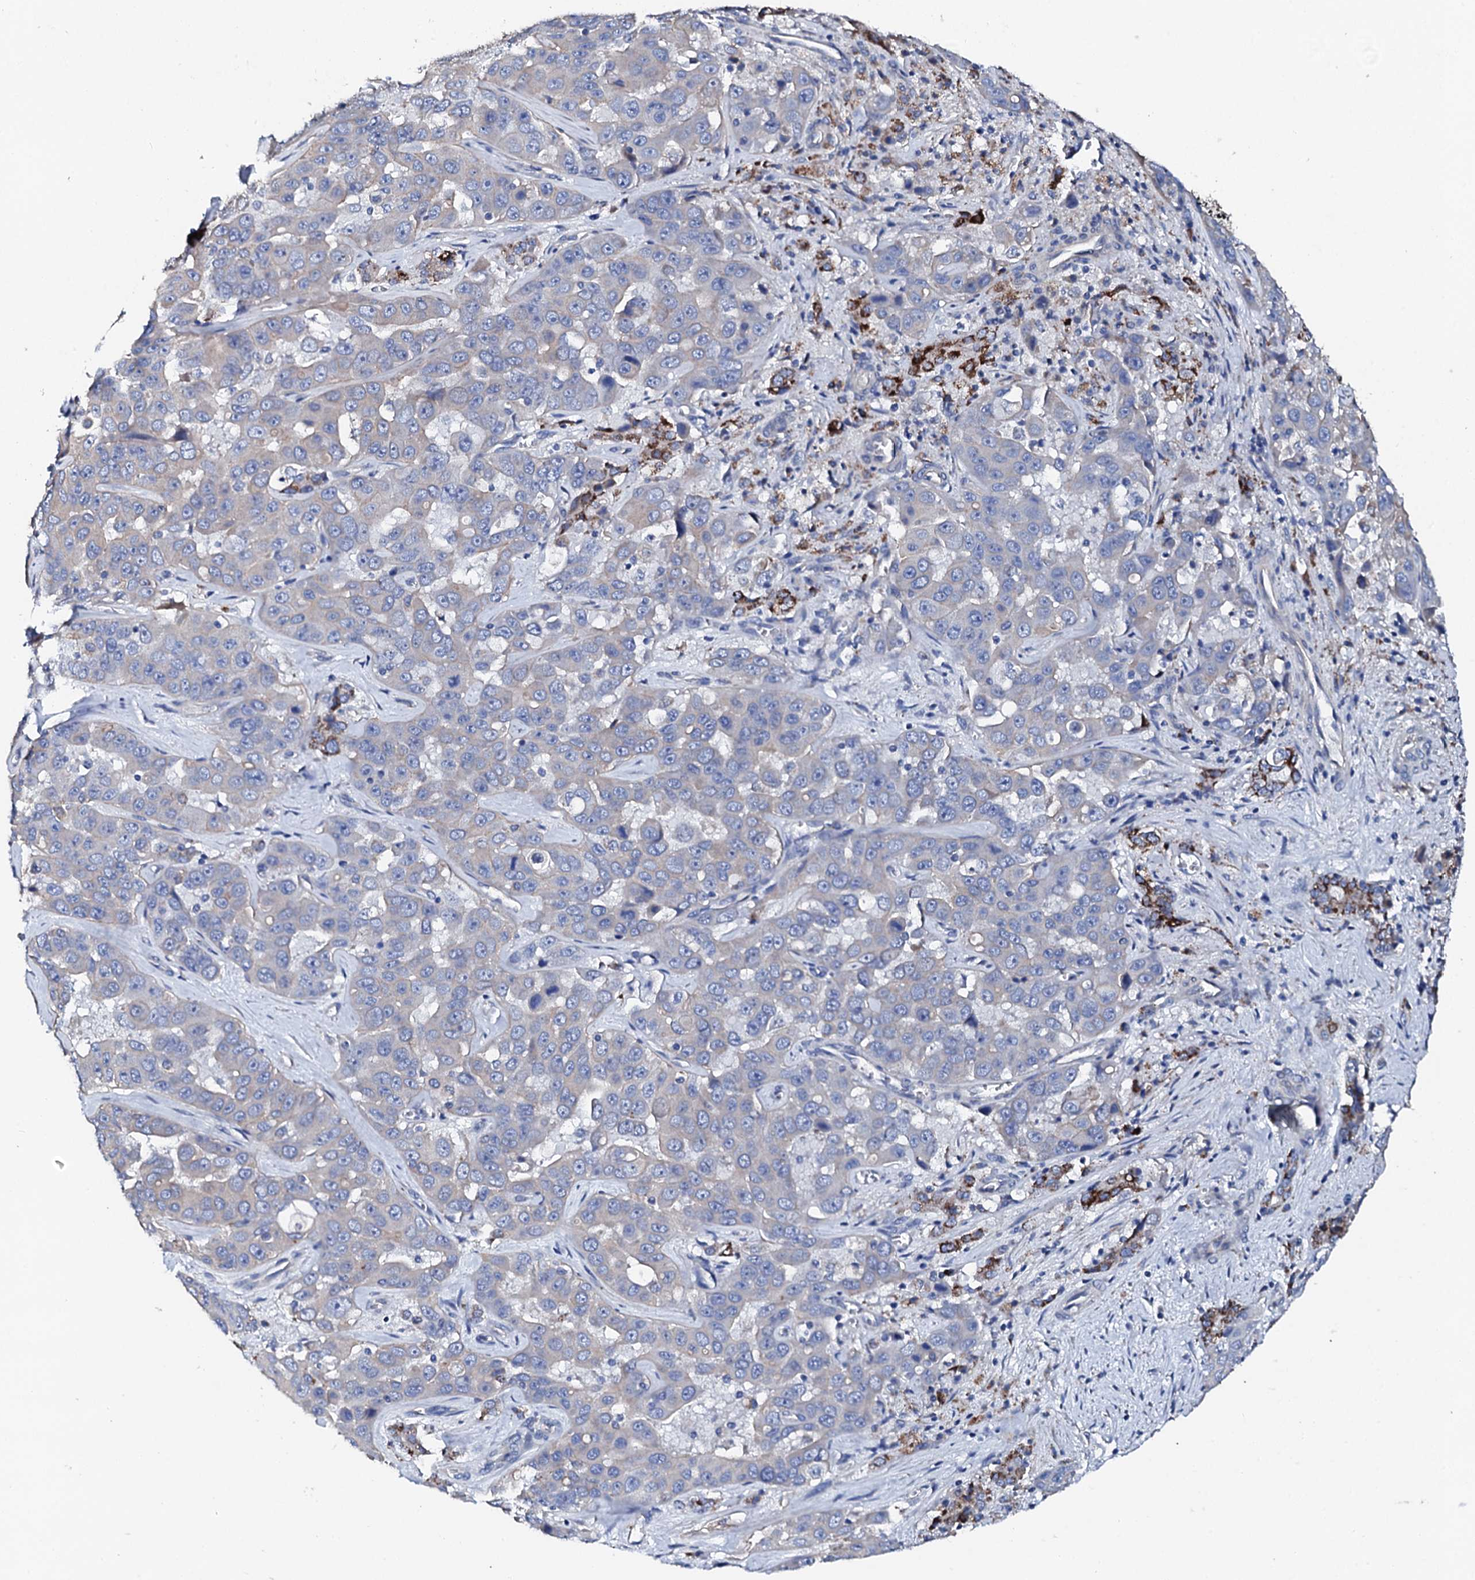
{"staining": {"intensity": "negative", "quantity": "none", "location": "none"}, "tissue": "liver cancer", "cell_type": "Tumor cells", "image_type": "cancer", "snomed": [{"axis": "morphology", "description": "Cholangiocarcinoma"}, {"axis": "topography", "description": "Liver"}], "caption": "Cholangiocarcinoma (liver) was stained to show a protein in brown. There is no significant expression in tumor cells. (DAB immunohistochemistry visualized using brightfield microscopy, high magnification).", "gene": "KLHL32", "patient": {"sex": "female", "age": 52}}